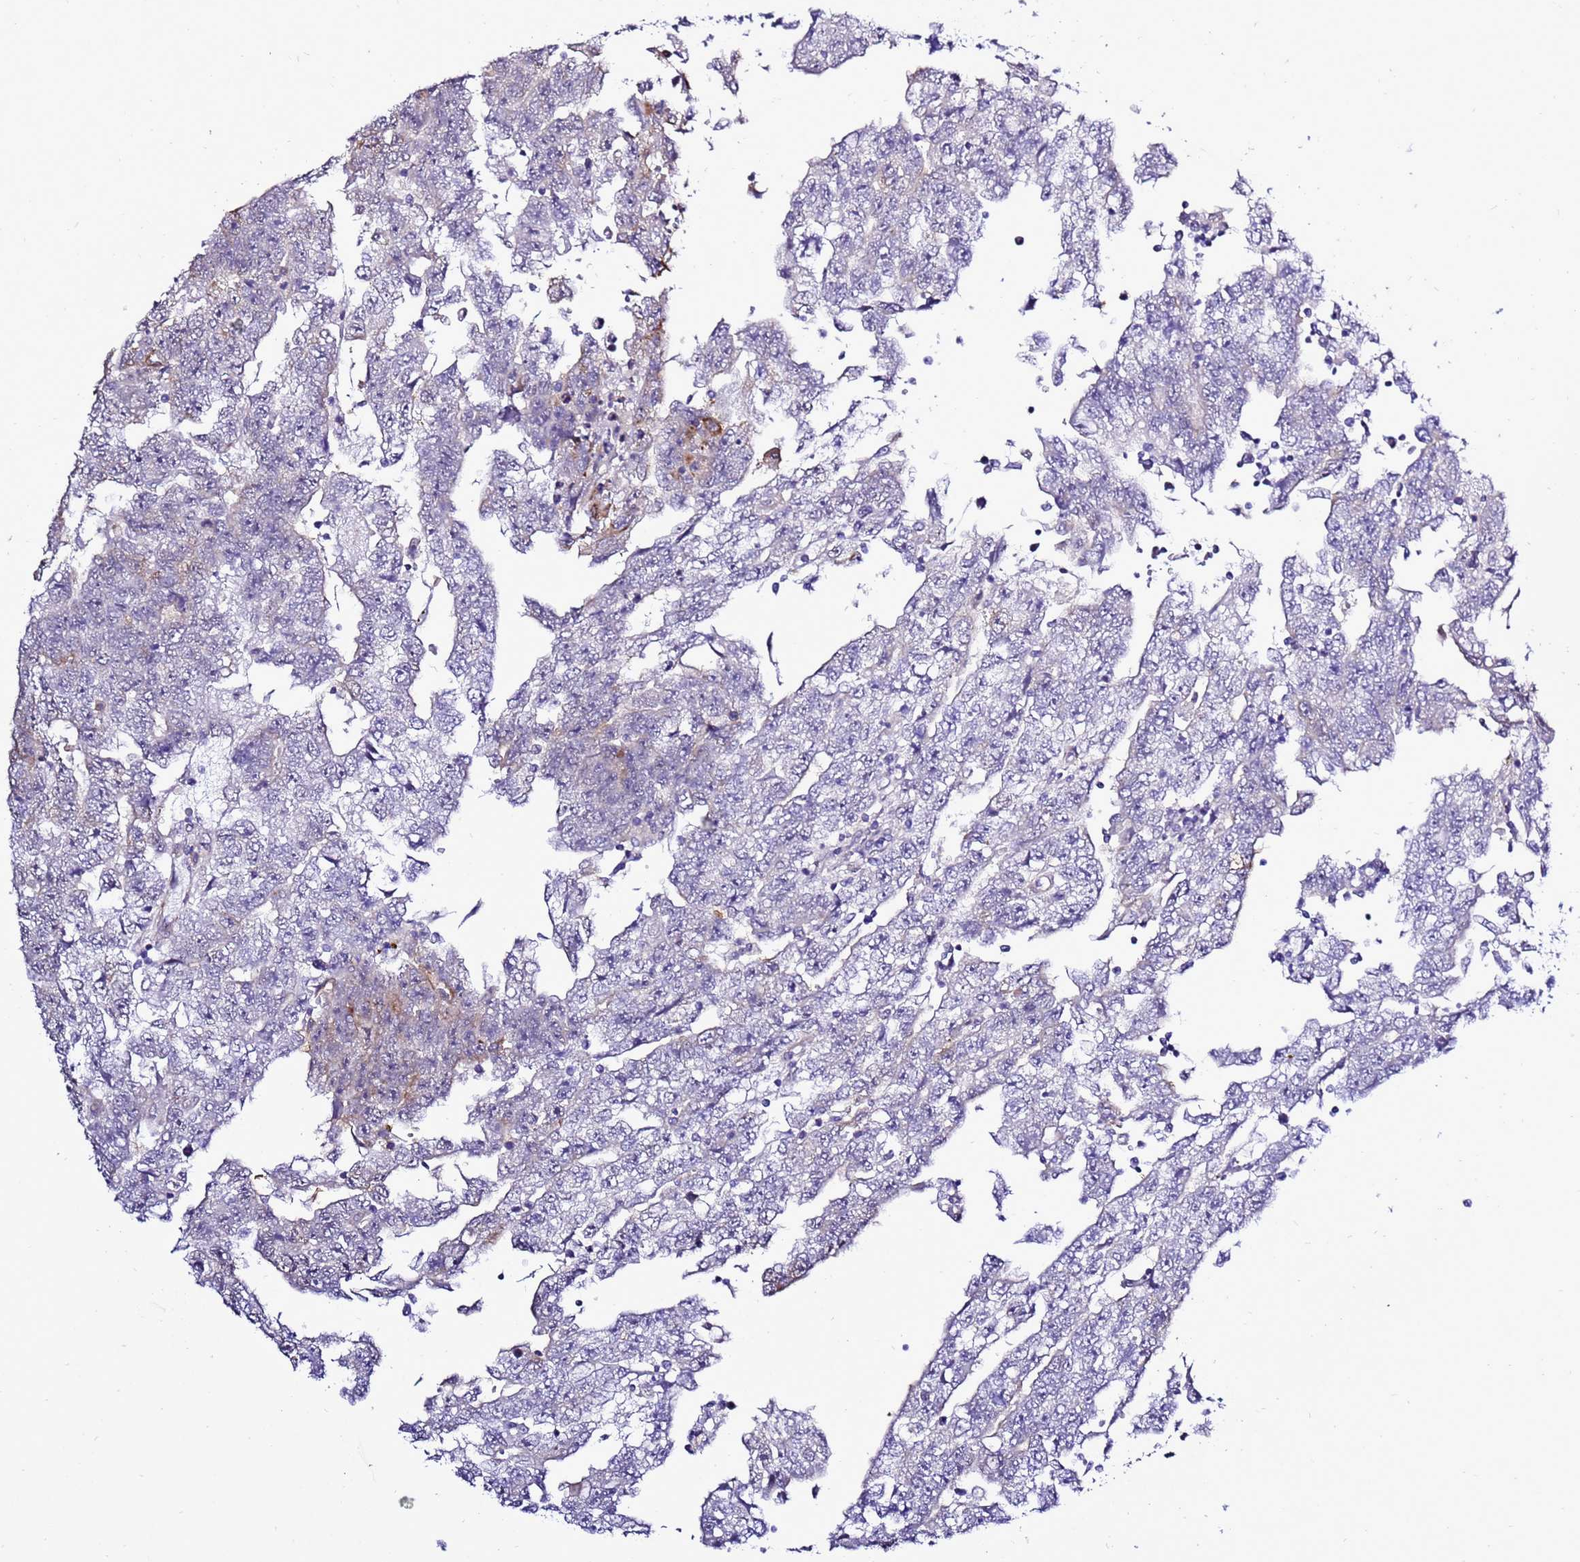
{"staining": {"intensity": "moderate", "quantity": "<25%", "location": "cytoplasmic/membranous"}, "tissue": "testis cancer", "cell_type": "Tumor cells", "image_type": "cancer", "snomed": [{"axis": "morphology", "description": "Carcinoma, Embryonal, NOS"}, {"axis": "topography", "description": "Testis"}], "caption": "Protein positivity by immunohistochemistry reveals moderate cytoplasmic/membranous staining in approximately <25% of tumor cells in embryonal carcinoma (testis).", "gene": "GZF1", "patient": {"sex": "male", "age": 25}}